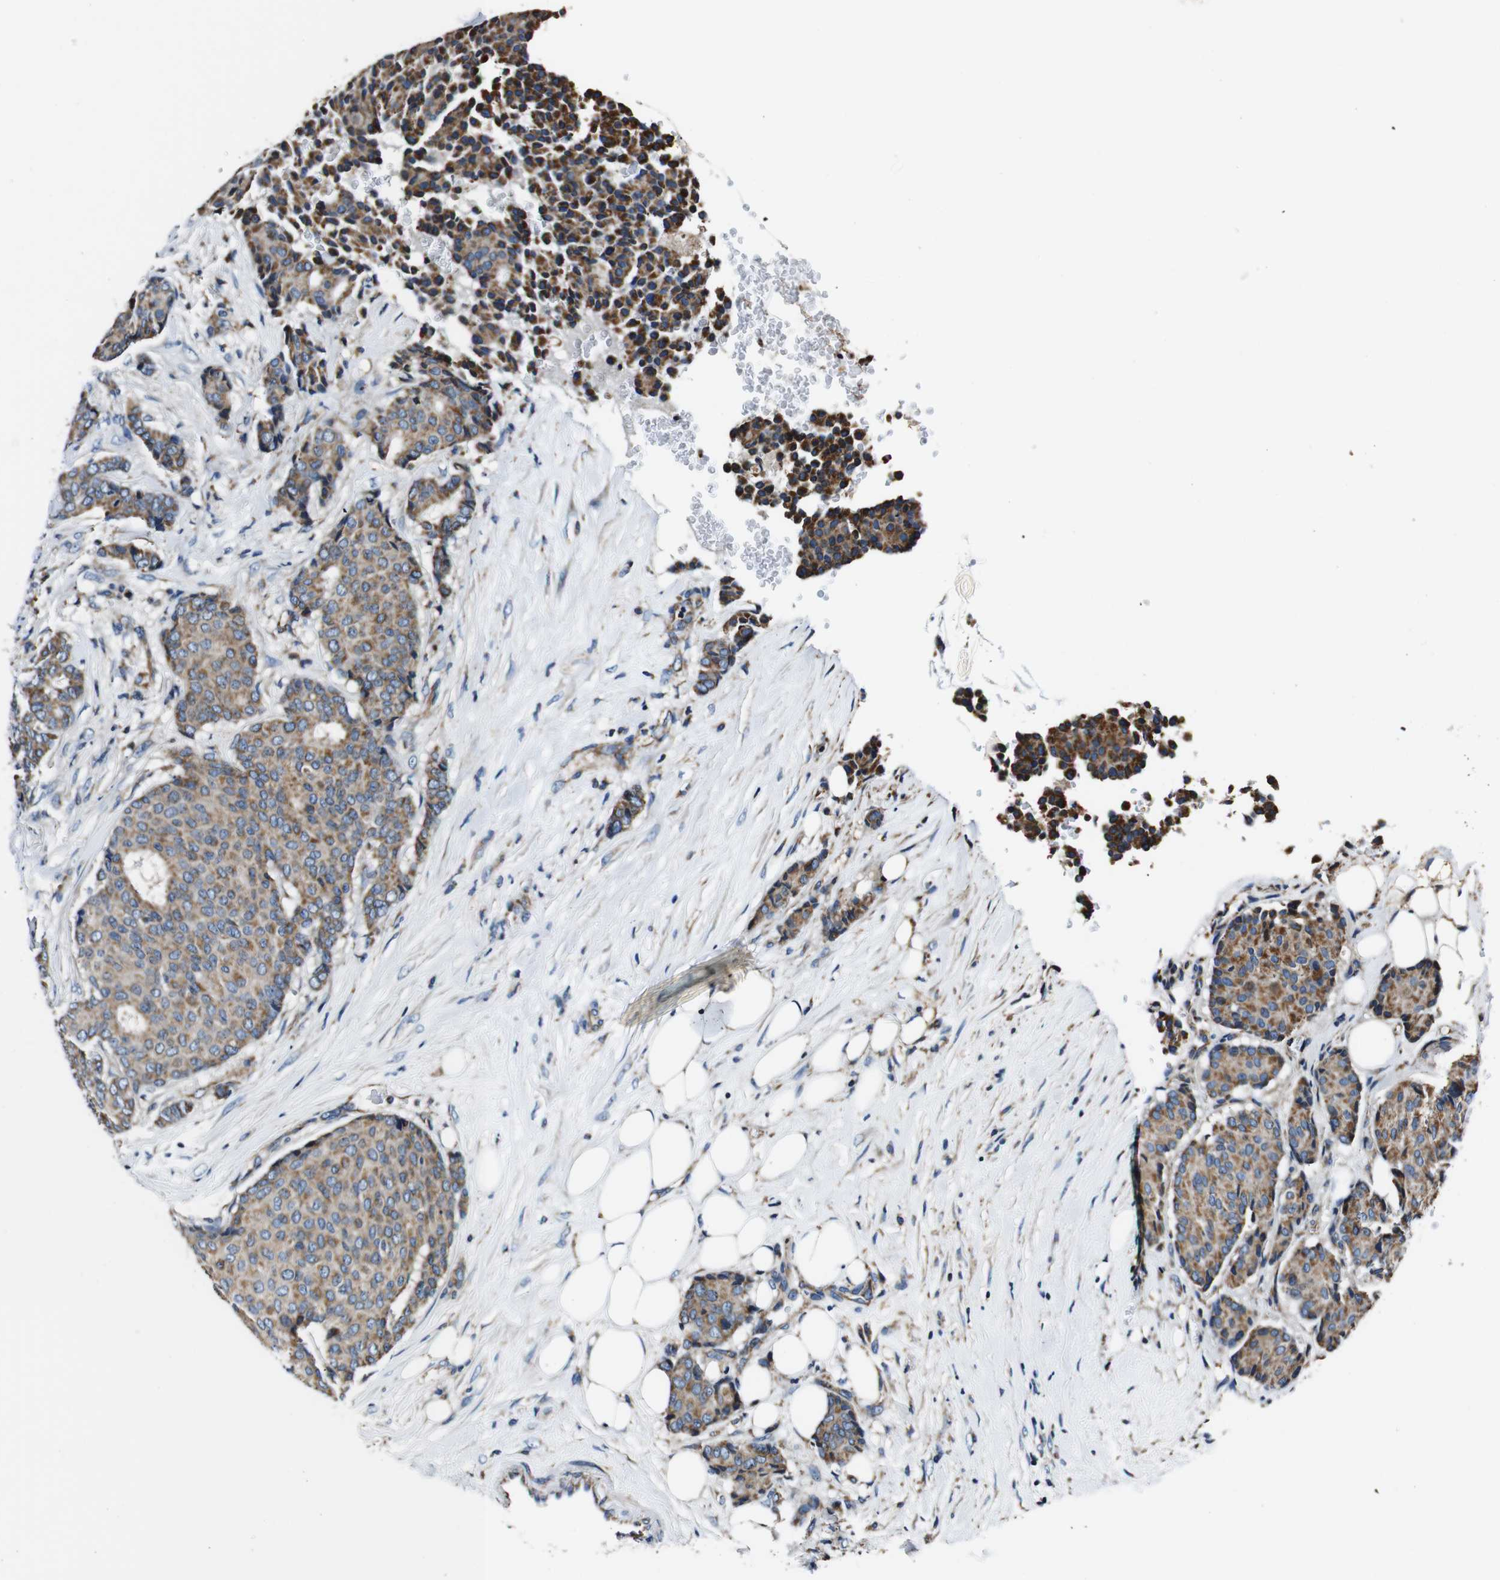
{"staining": {"intensity": "moderate", "quantity": "25%-75%", "location": "cytoplasmic/membranous"}, "tissue": "breast cancer", "cell_type": "Tumor cells", "image_type": "cancer", "snomed": [{"axis": "morphology", "description": "Duct carcinoma"}, {"axis": "topography", "description": "Breast"}], "caption": "This is a photomicrograph of immunohistochemistry staining of breast cancer (intraductal carcinoma), which shows moderate staining in the cytoplasmic/membranous of tumor cells.", "gene": "HK1", "patient": {"sex": "female", "age": 75}}